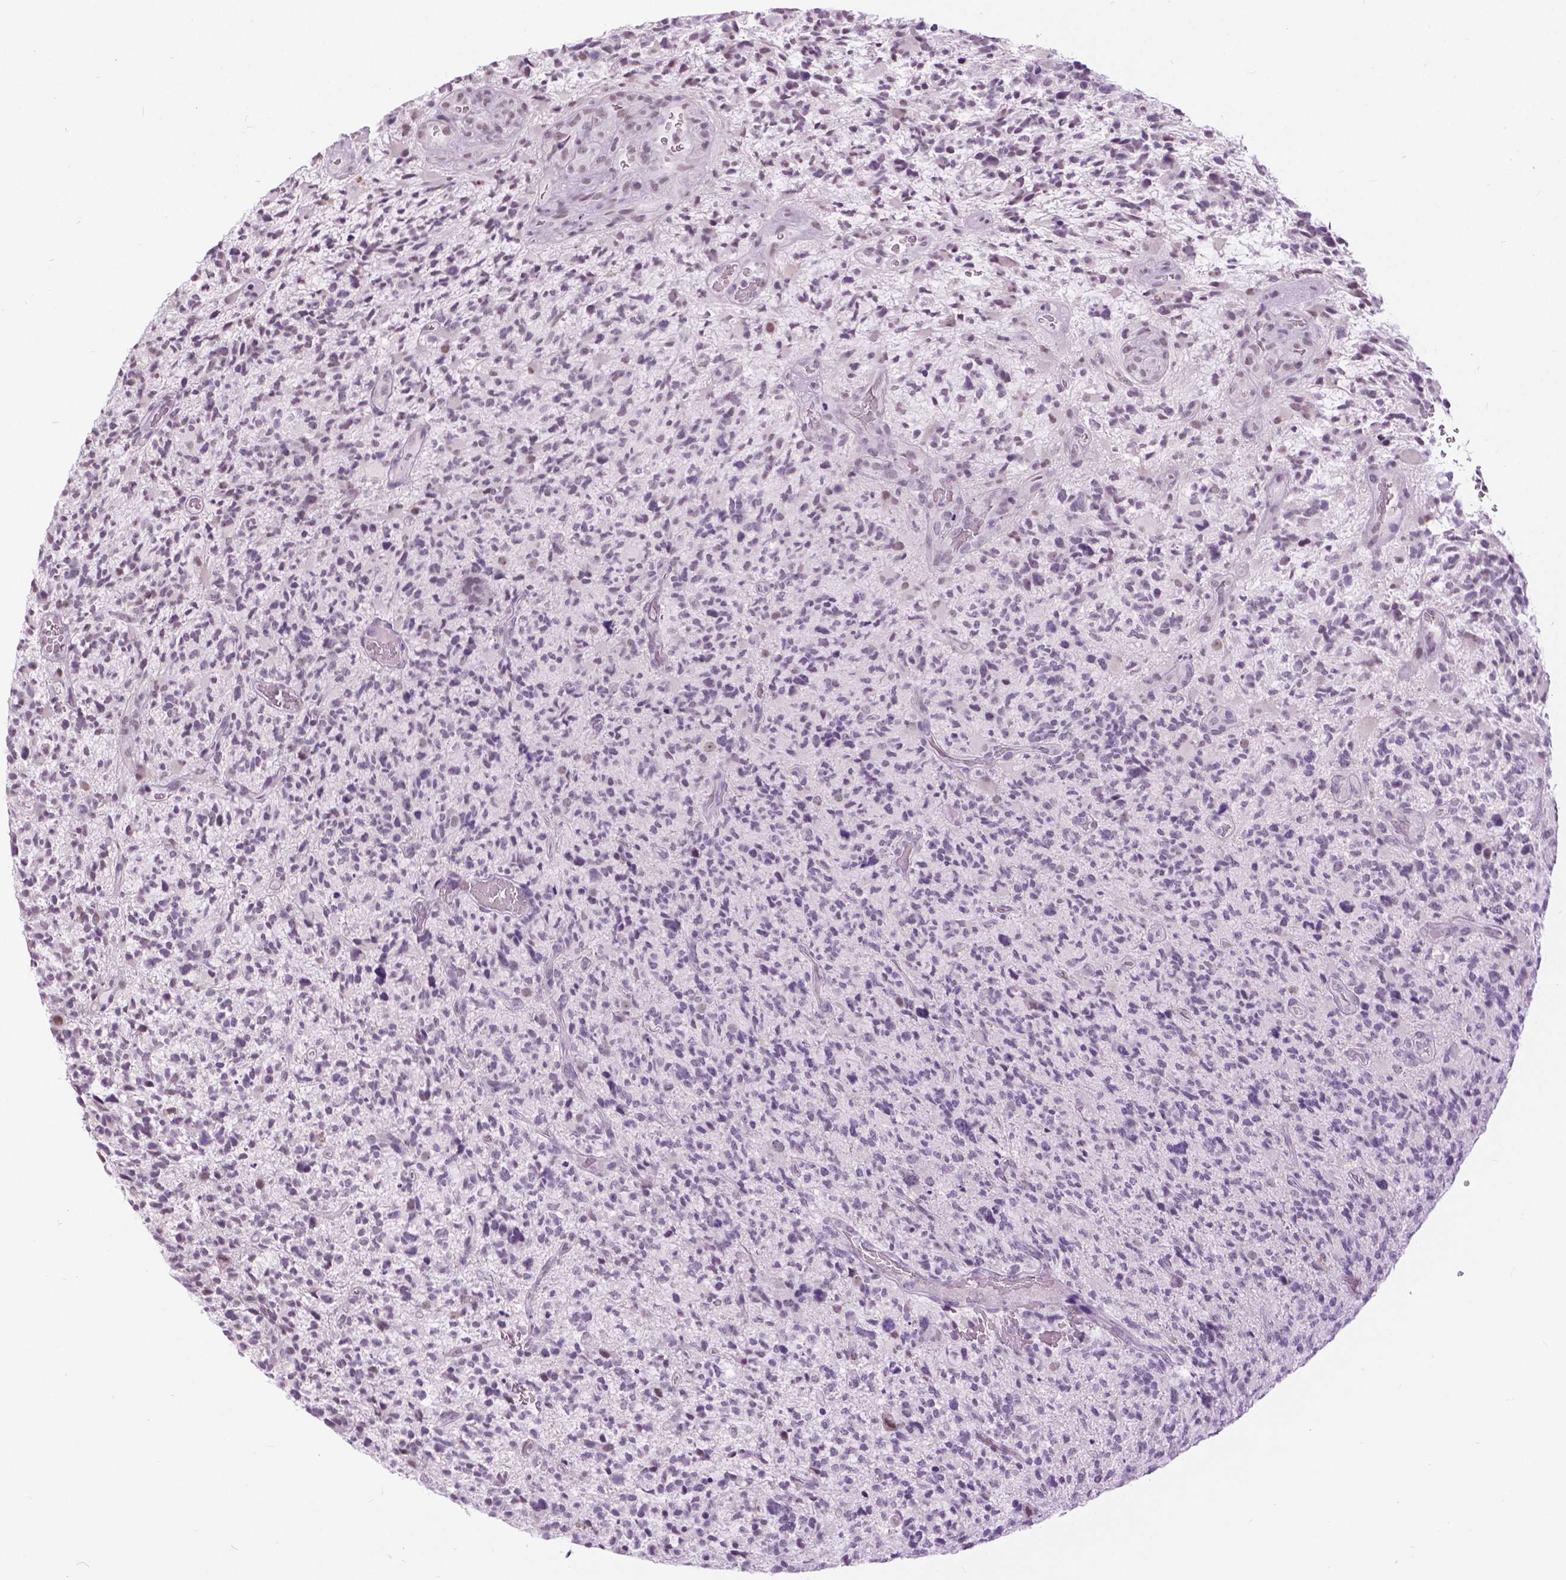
{"staining": {"intensity": "negative", "quantity": "none", "location": "none"}, "tissue": "glioma", "cell_type": "Tumor cells", "image_type": "cancer", "snomed": [{"axis": "morphology", "description": "Glioma, malignant, High grade"}, {"axis": "topography", "description": "Brain"}], "caption": "Immunohistochemistry (IHC) photomicrograph of neoplastic tissue: glioma stained with DAB (3,3'-diaminobenzidine) demonstrates no significant protein positivity in tumor cells.", "gene": "MYOM1", "patient": {"sex": "female", "age": 71}}